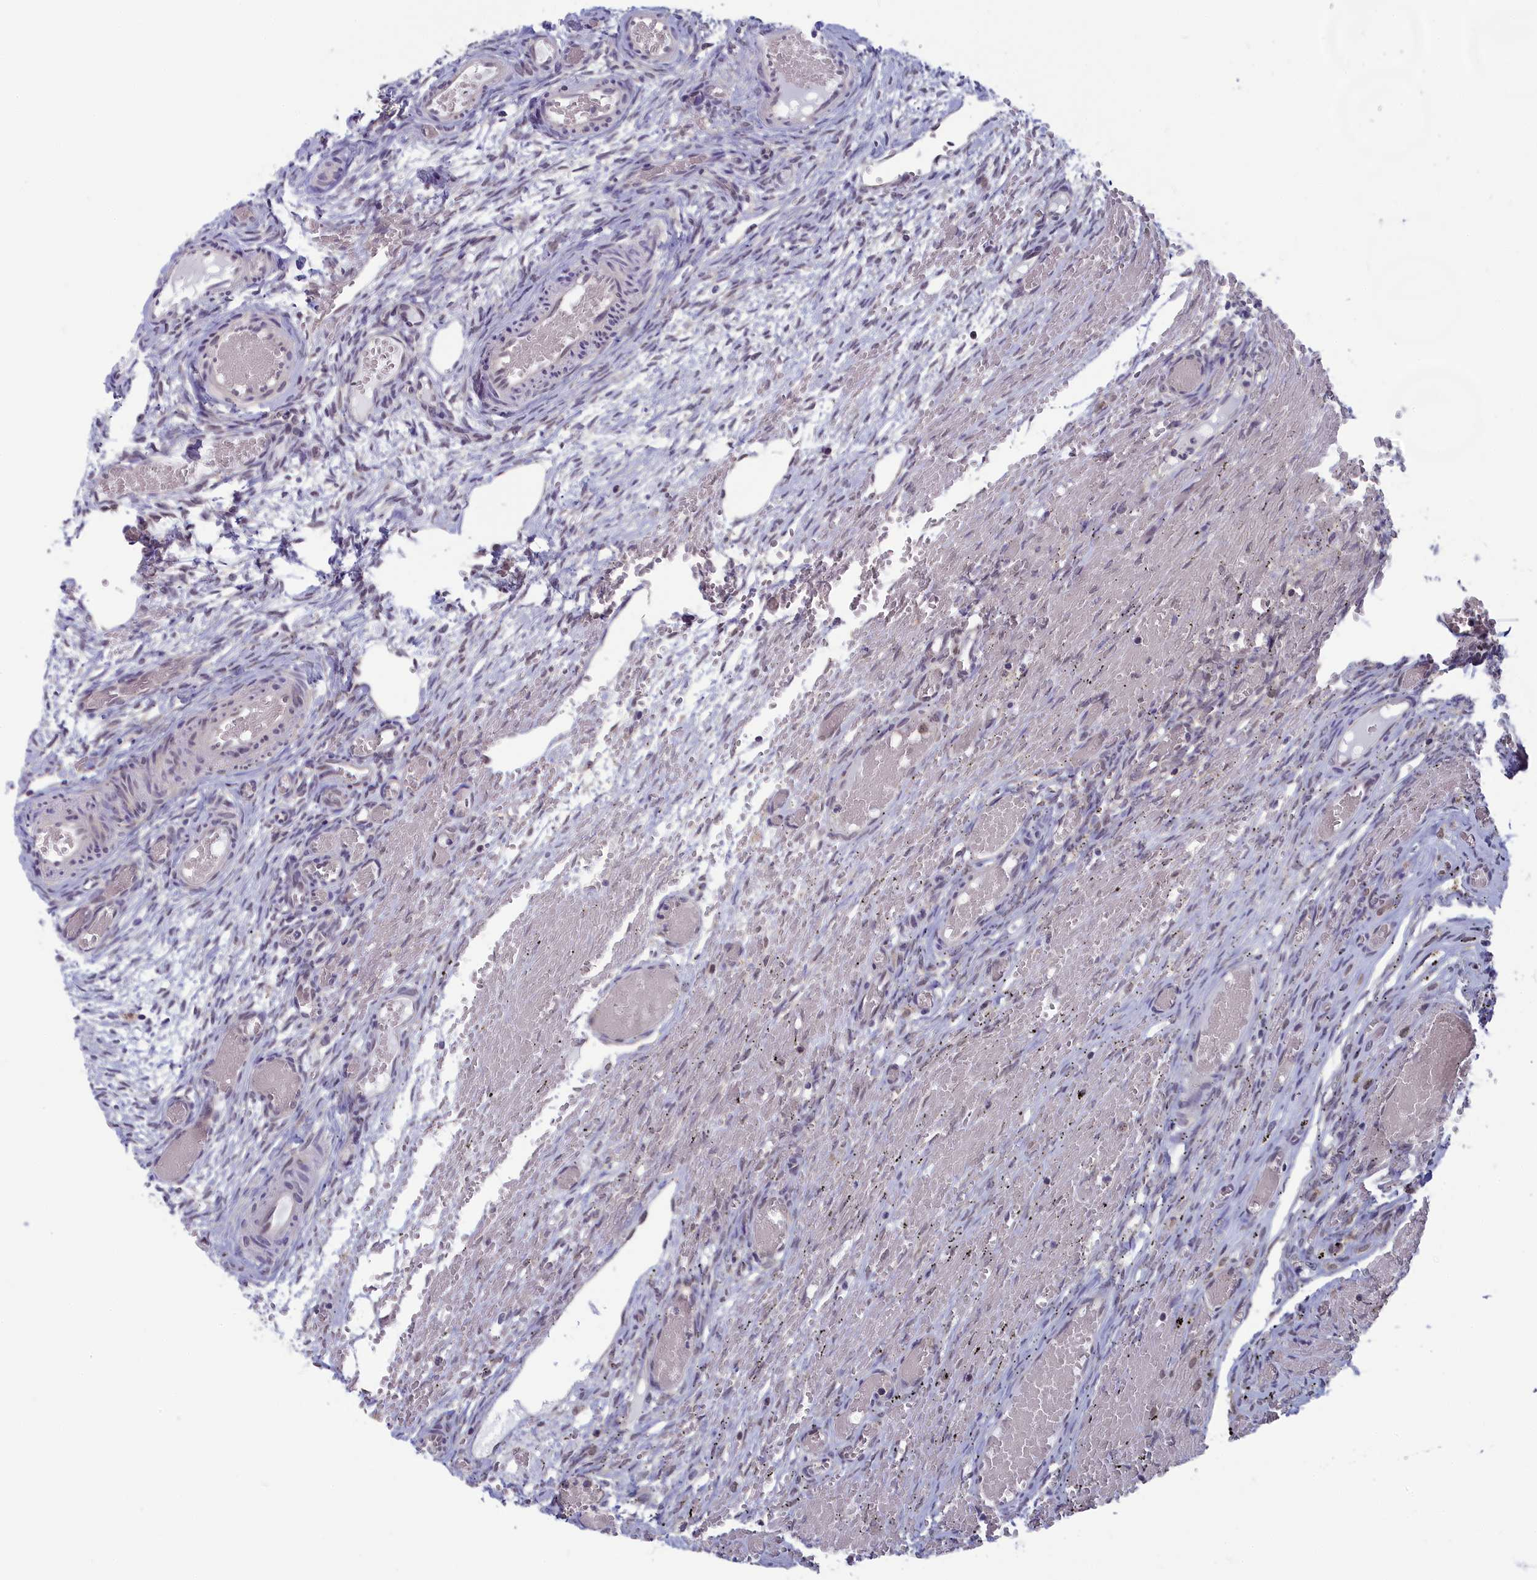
{"staining": {"intensity": "weak", "quantity": "<25%", "location": "cytoplasmic/membranous"}, "tissue": "ovary", "cell_type": "Follicle cells", "image_type": "normal", "snomed": [{"axis": "morphology", "description": "Adenocarcinoma, NOS"}, {"axis": "topography", "description": "Endometrium"}], "caption": "The IHC photomicrograph has no significant positivity in follicle cells of ovary. (Stains: DAB immunohistochemistry (IHC) with hematoxylin counter stain, Microscopy: brightfield microscopy at high magnification).", "gene": "MRI1", "patient": {"sex": "female", "age": 32}}